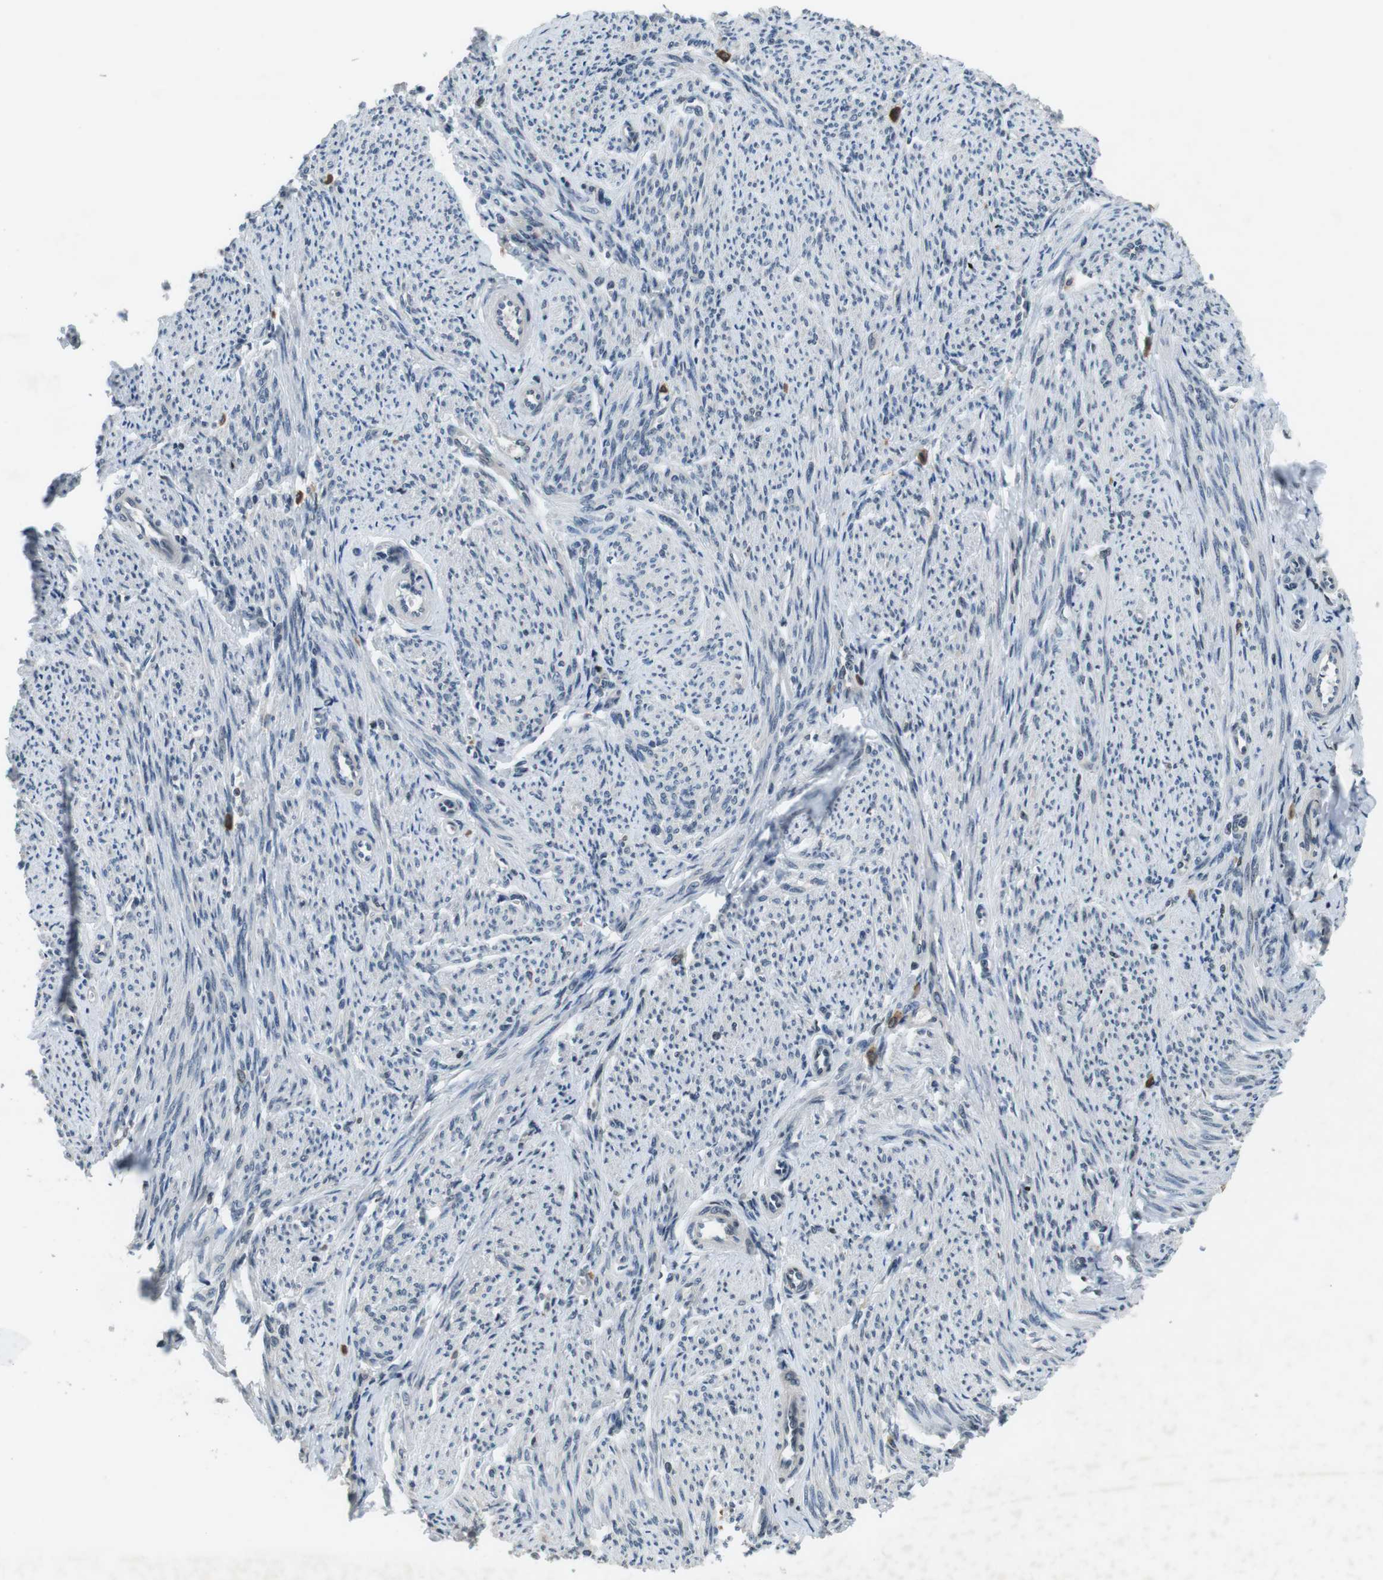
{"staining": {"intensity": "negative", "quantity": "none", "location": "none"}, "tissue": "smooth muscle", "cell_type": "Smooth muscle cells", "image_type": "normal", "snomed": [{"axis": "morphology", "description": "Normal tissue, NOS"}, {"axis": "topography", "description": "Smooth muscle"}], "caption": "The immunohistochemistry image has no significant expression in smooth muscle cells of smooth muscle. Brightfield microscopy of IHC stained with DAB (3,3'-diaminobenzidine) (brown) and hematoxylin (blue), captured at high magnification.", "gene": "NEK4", "patient": {"sex": "female", "age": 65}}